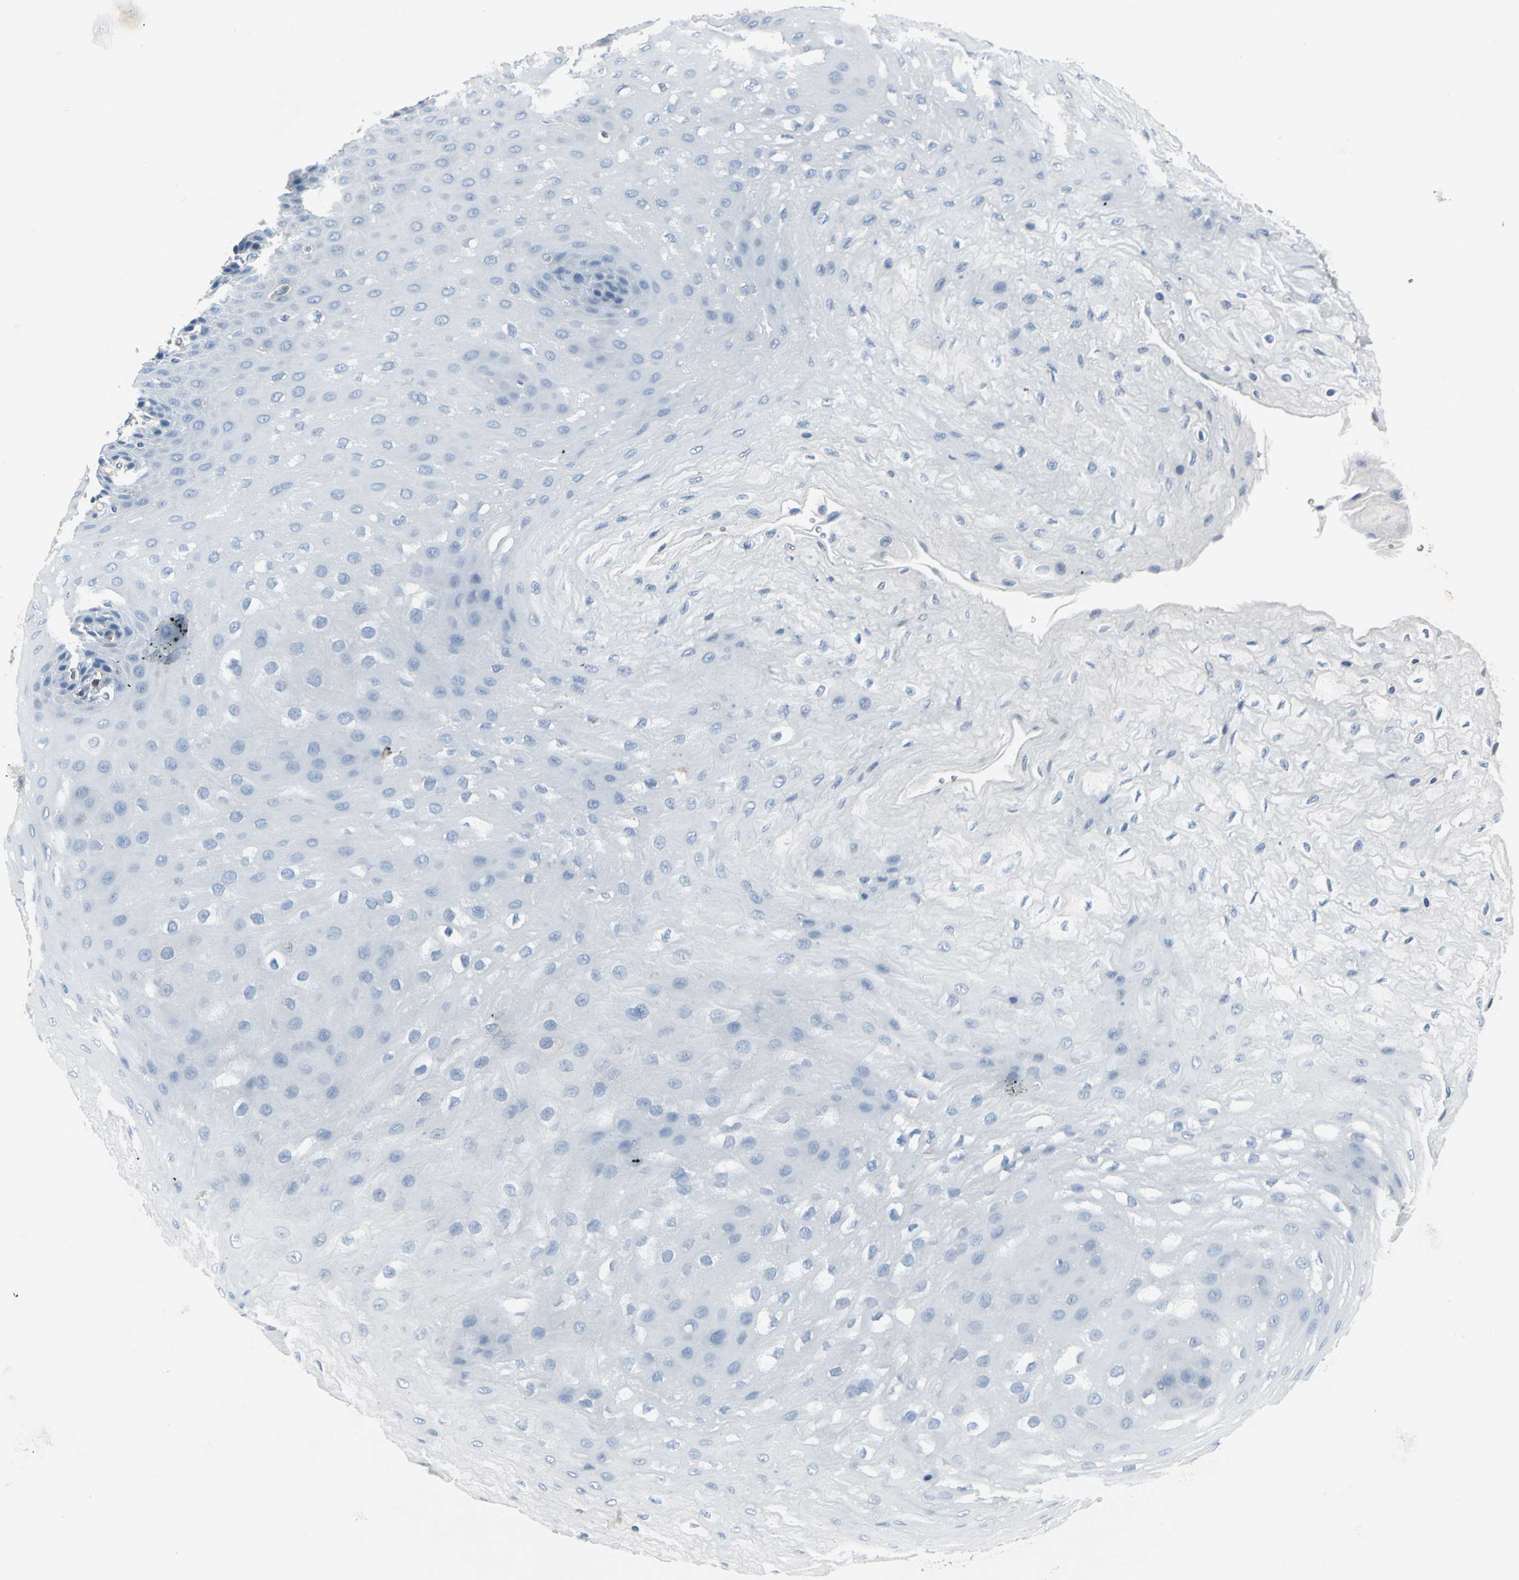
{"staining": {"intensity": "negative", "quantity": "none", "location": "none"}, "tissue": "esophagus", "cell_type": "Squamous epithelial cells", "image_type": "normal", "snomed": [{"axis": "morphology", "description": "Normal tissue, NOS"}, {"axis": "topography", "description": "Esophagus"}], "caption": "Protein analysis of benign esophagus shows no significant positivity in squamous epithelial cells. Brightfield microscopy of IHC stained with DAB (3,3'-diaminobenzidine) (brown) and hematoxylin (blue), captured at high magnification.", "gene": "IQGAP2", "patient": {"sex": "female", "age": 72}}